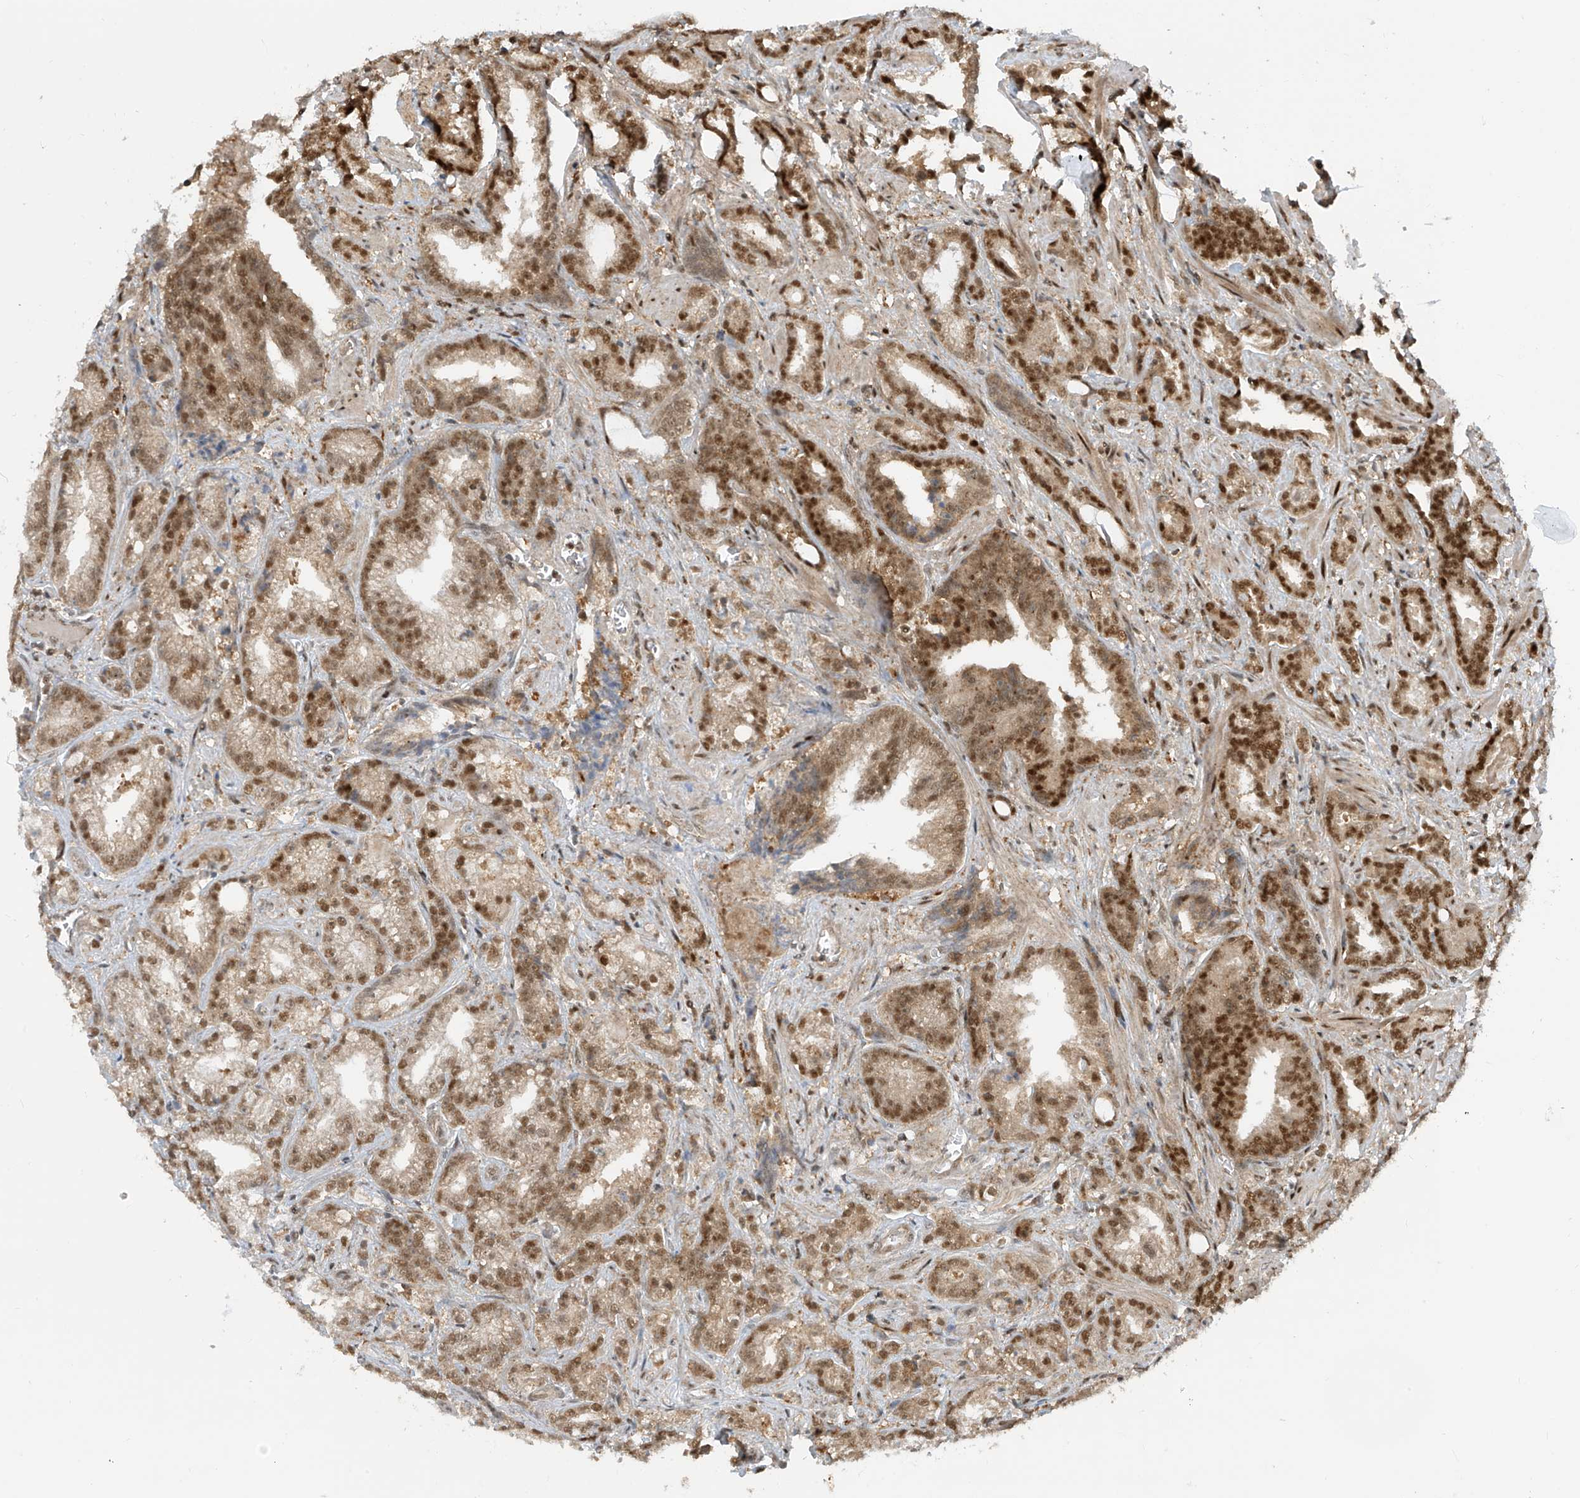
{"staining": {"intensity": "moderate", "quantity": ">75%", "location": "cytoplasmic/membranous,nuclear"}, "tissue": "prostate cancer", "cell_type": "Tumor cells", "image_type": "cancer", "snomed": [{"axis": "morphology", "description": "Adenocarcinoma, High grade"}, {"axis": "topography", "description": "Prostate and seminal vesicle, NOS"}], "caption": "A micrograph of prostate high-grade adenocarcinoma stained for a protein demonstrates moderate cytoplasmic/membranous and nuclear brown staining in tumor cells.", "gene": "LAGE3", "patient": {"sex": "male", "age": 67}}